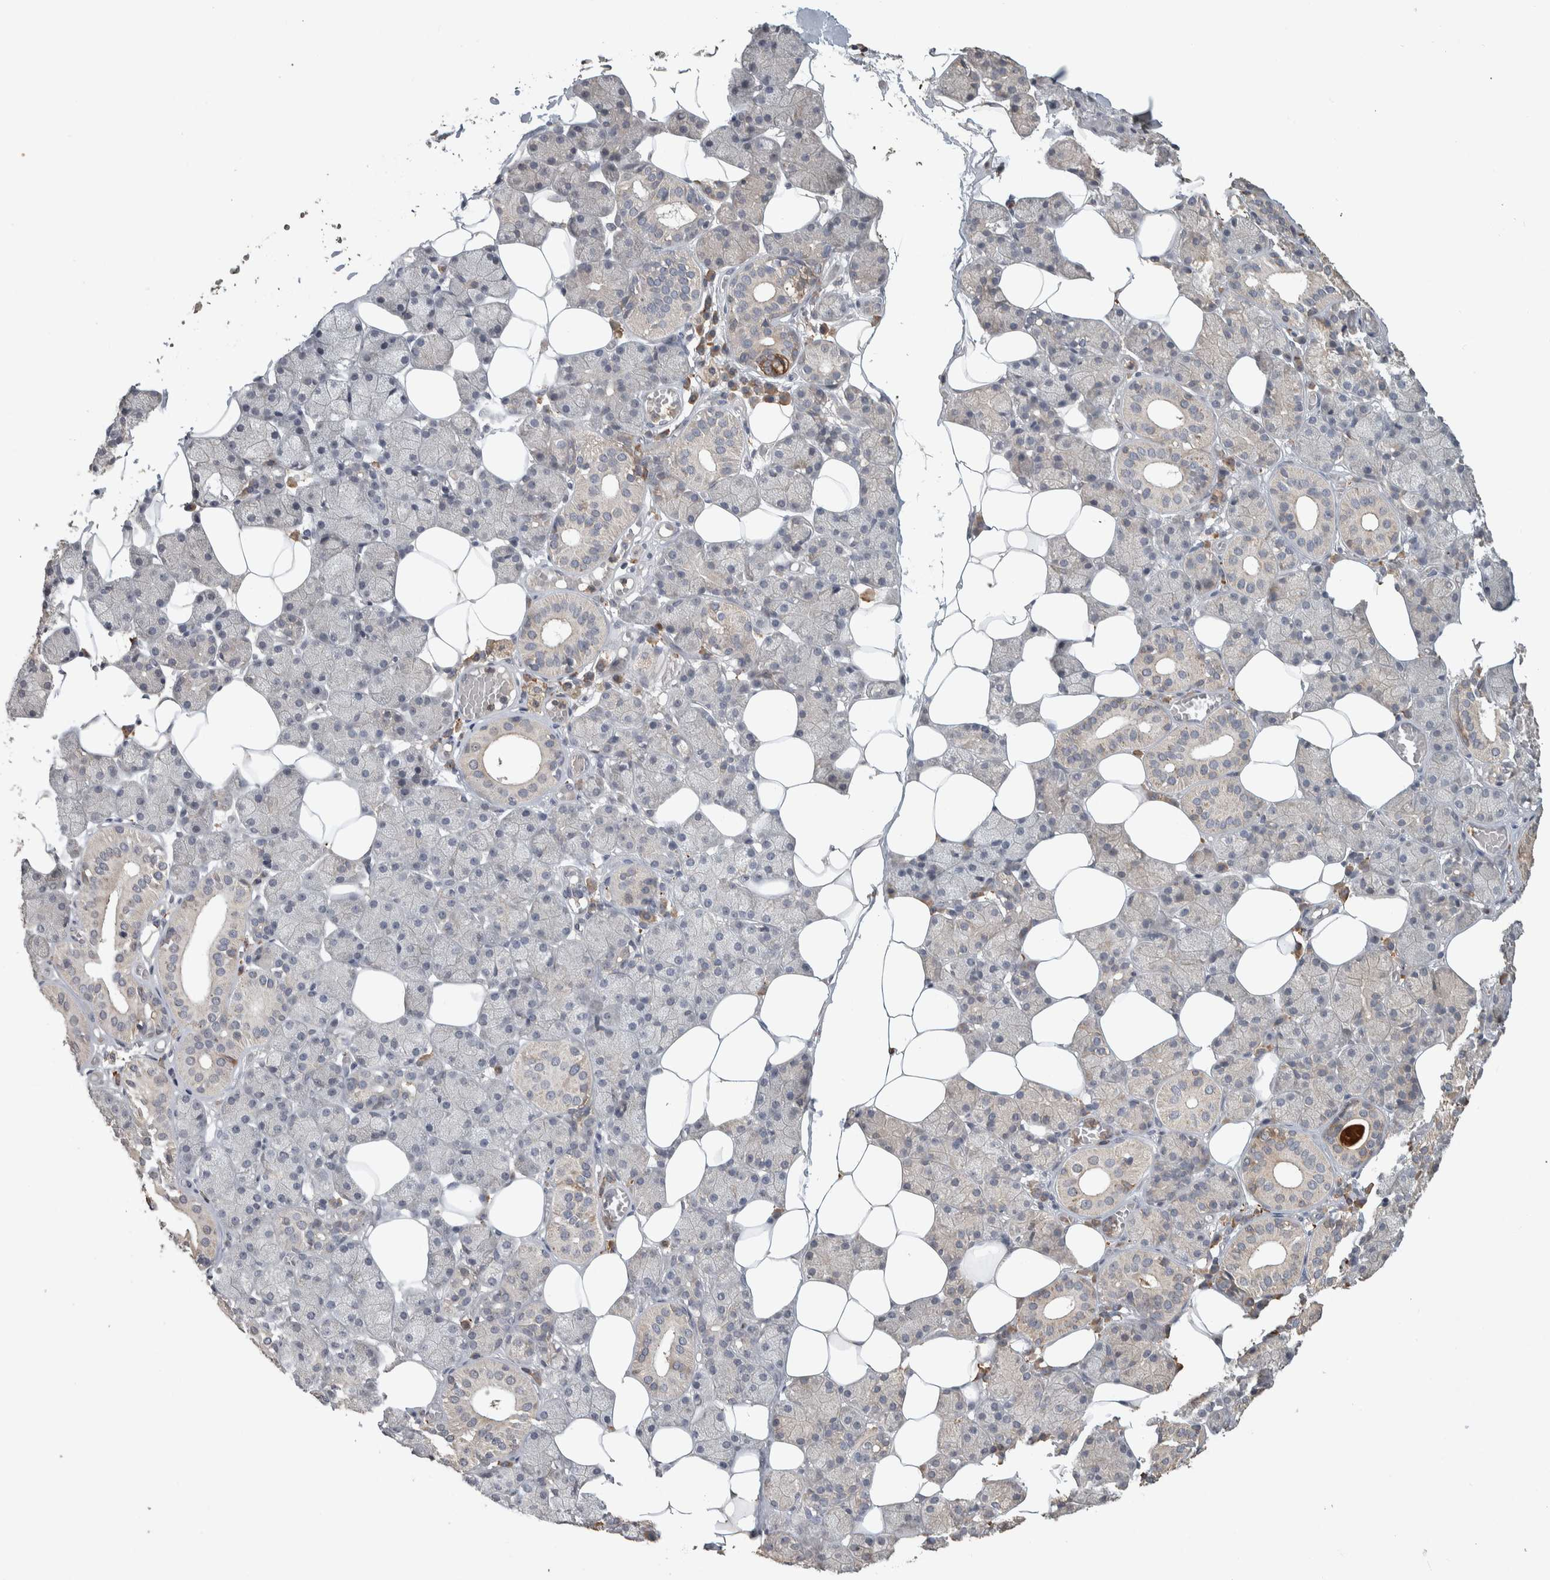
{"staining": {"intensity": "negative", "quantity": "none", "location": "none"}, "tissue": "salivary gland", "cell_type": "Glandular cells", "image_type": "normal", "snomed": [{"axis": "morphology", "description": "Normal tissue, NOS"}, {"axis": "topography", "description": "Salivary gland"}], "caption": "High magnification brightfield microscopy of normal salivary gland stained with DAB (3,3'-diaminobenzidine) (brown) and counterstained with hematoxylin (blue): glandular cells show no significant staining. (DAB (3,3'-diaminobenzidine) IHC visualized using brightfield microscopy, high magnification).", "gene": "EIF3H", "patient": {"sex": "female", "age": 33}}